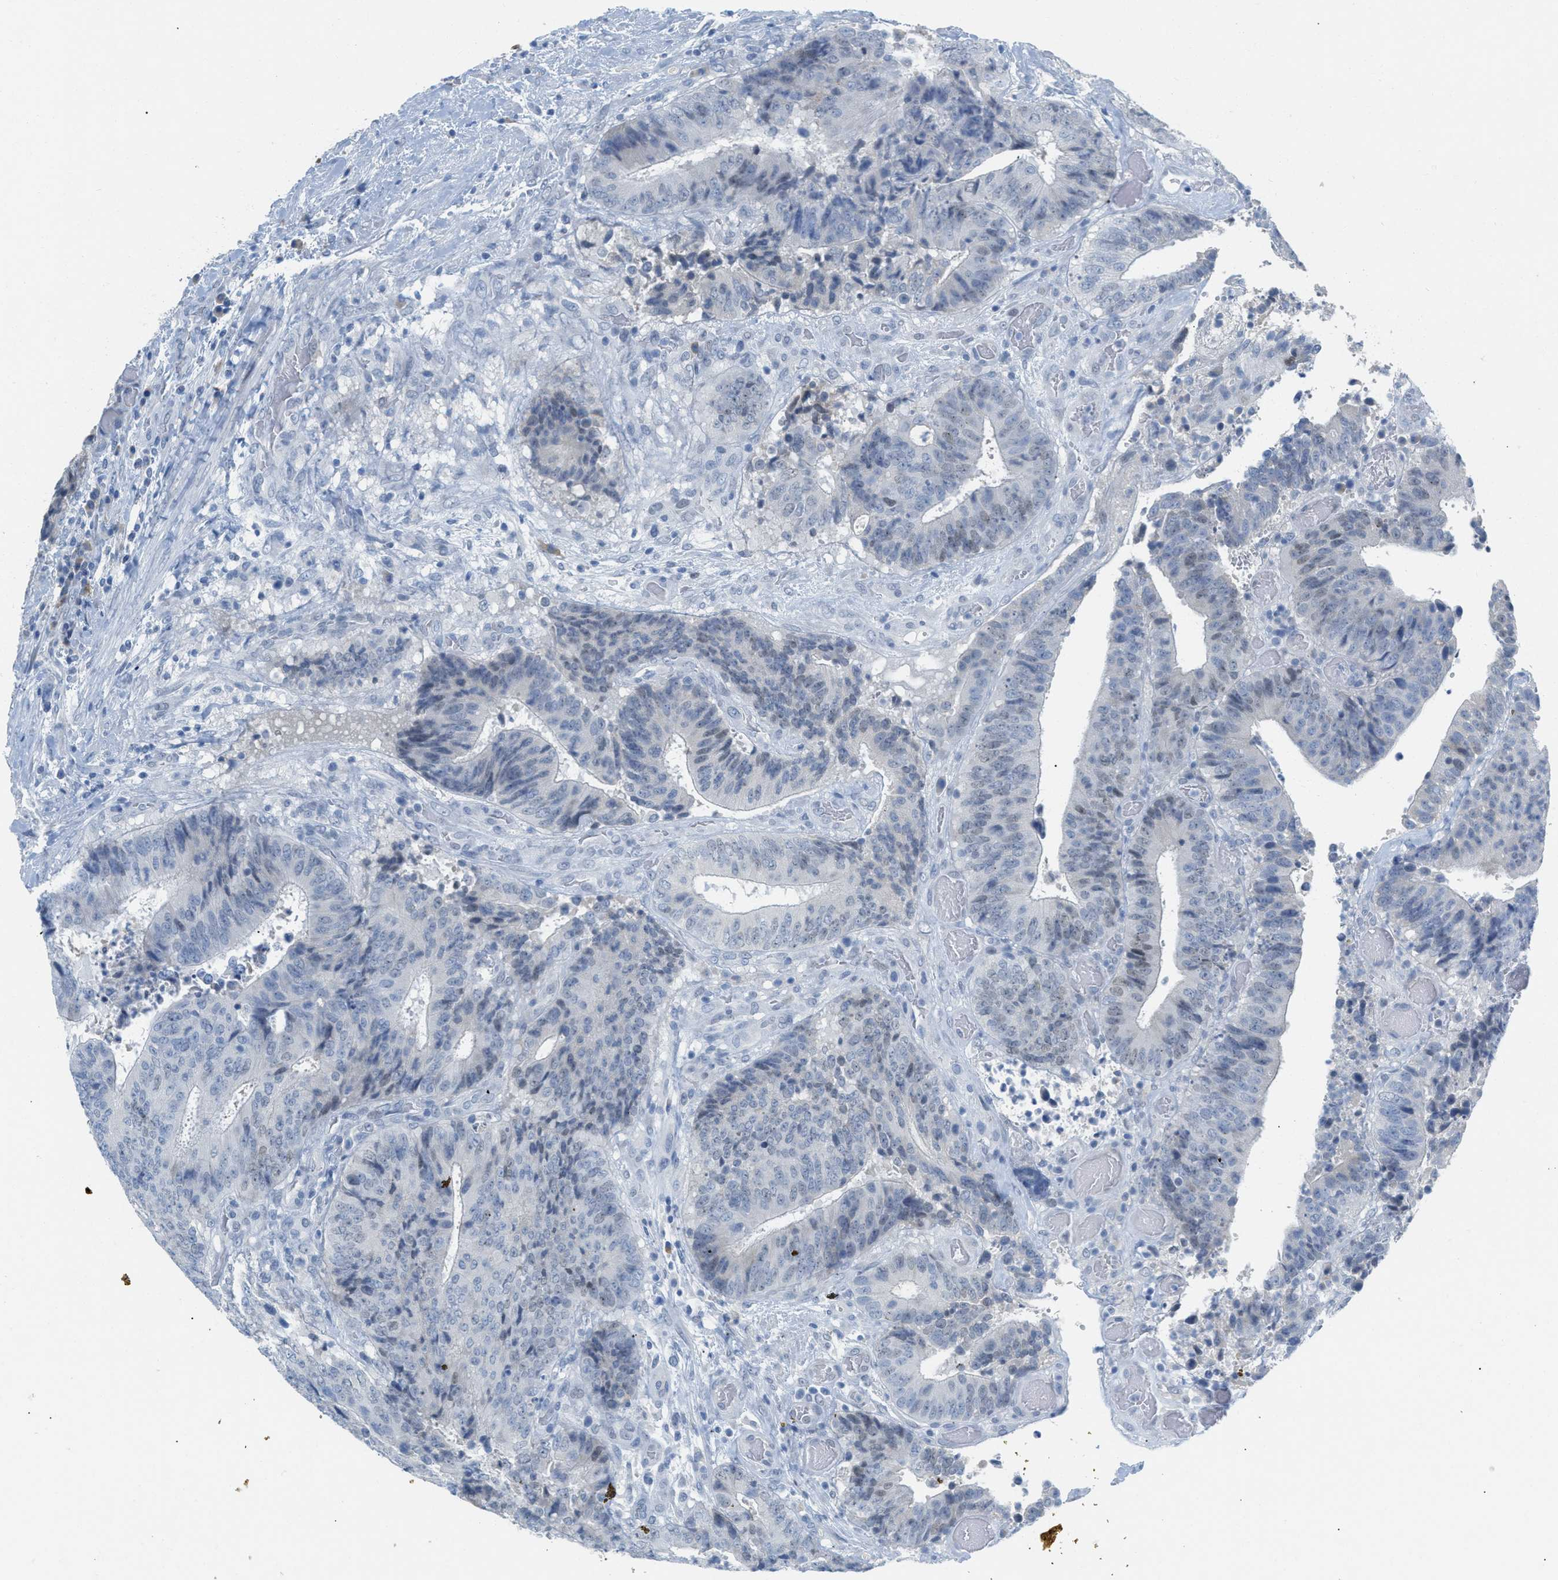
{"staining": {"intensity": "weak", "quantity": "<25%", "location": "nuclear"}, "tissue": "colorectal cancer", "cell_type": "Tumor cells", "image_type": "cancer", "snomed": [{"axis": "morphology", "description": "Adenocarcinoma, NOS"}, {"axis": "topography", "description": "Rectum"}], "caption": "Immunohistochemistry micrograph of colorectal cancer (adenocarcinoma) stained for a protein (brown), which exhibits no staining in tumor cells.", "gene": "HSF2", "patient": {"sex": "male", "age": 72}}